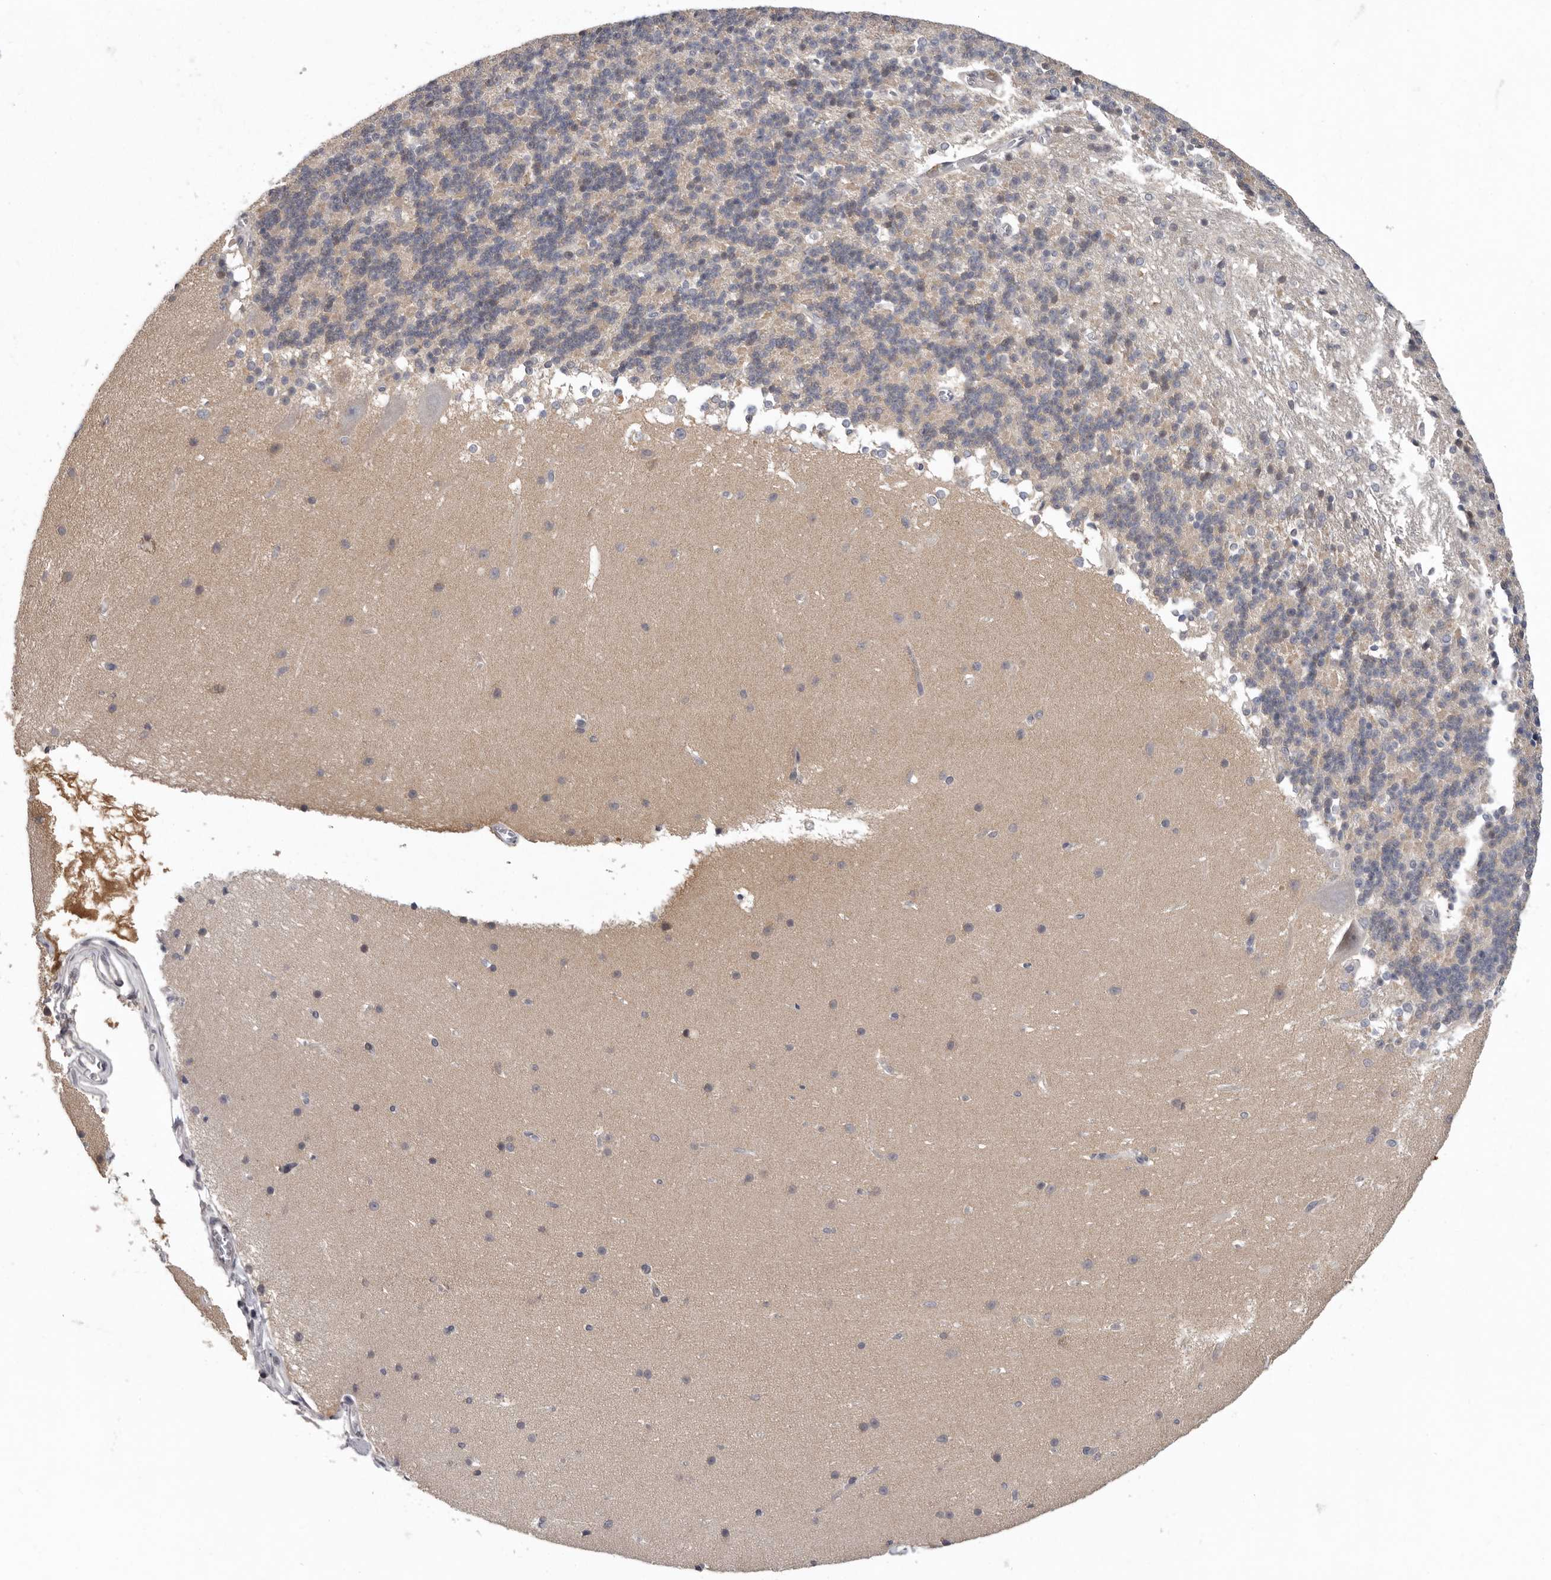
{"staining": {"intensity": "negative", "quantity": "none", "location": "none"}, "tissue": "cerebellum", "cell_type": "Cells in granular layer", "image_type": "normal", "snomed": [{"axis": "morphology", "description": "Normal tissue, NOS"}, {"axis": "topography", "description": "Cerebellum"}], "caption": "Image shows no protein positivity in cells in granular layer of unremarkable cerebellum. (Brightfield microscopy of DAB immunohistochemistry (IHC) at high magnification).", "gene": "RALGPS2", "patient": {"sex": "female", "age": 19}}